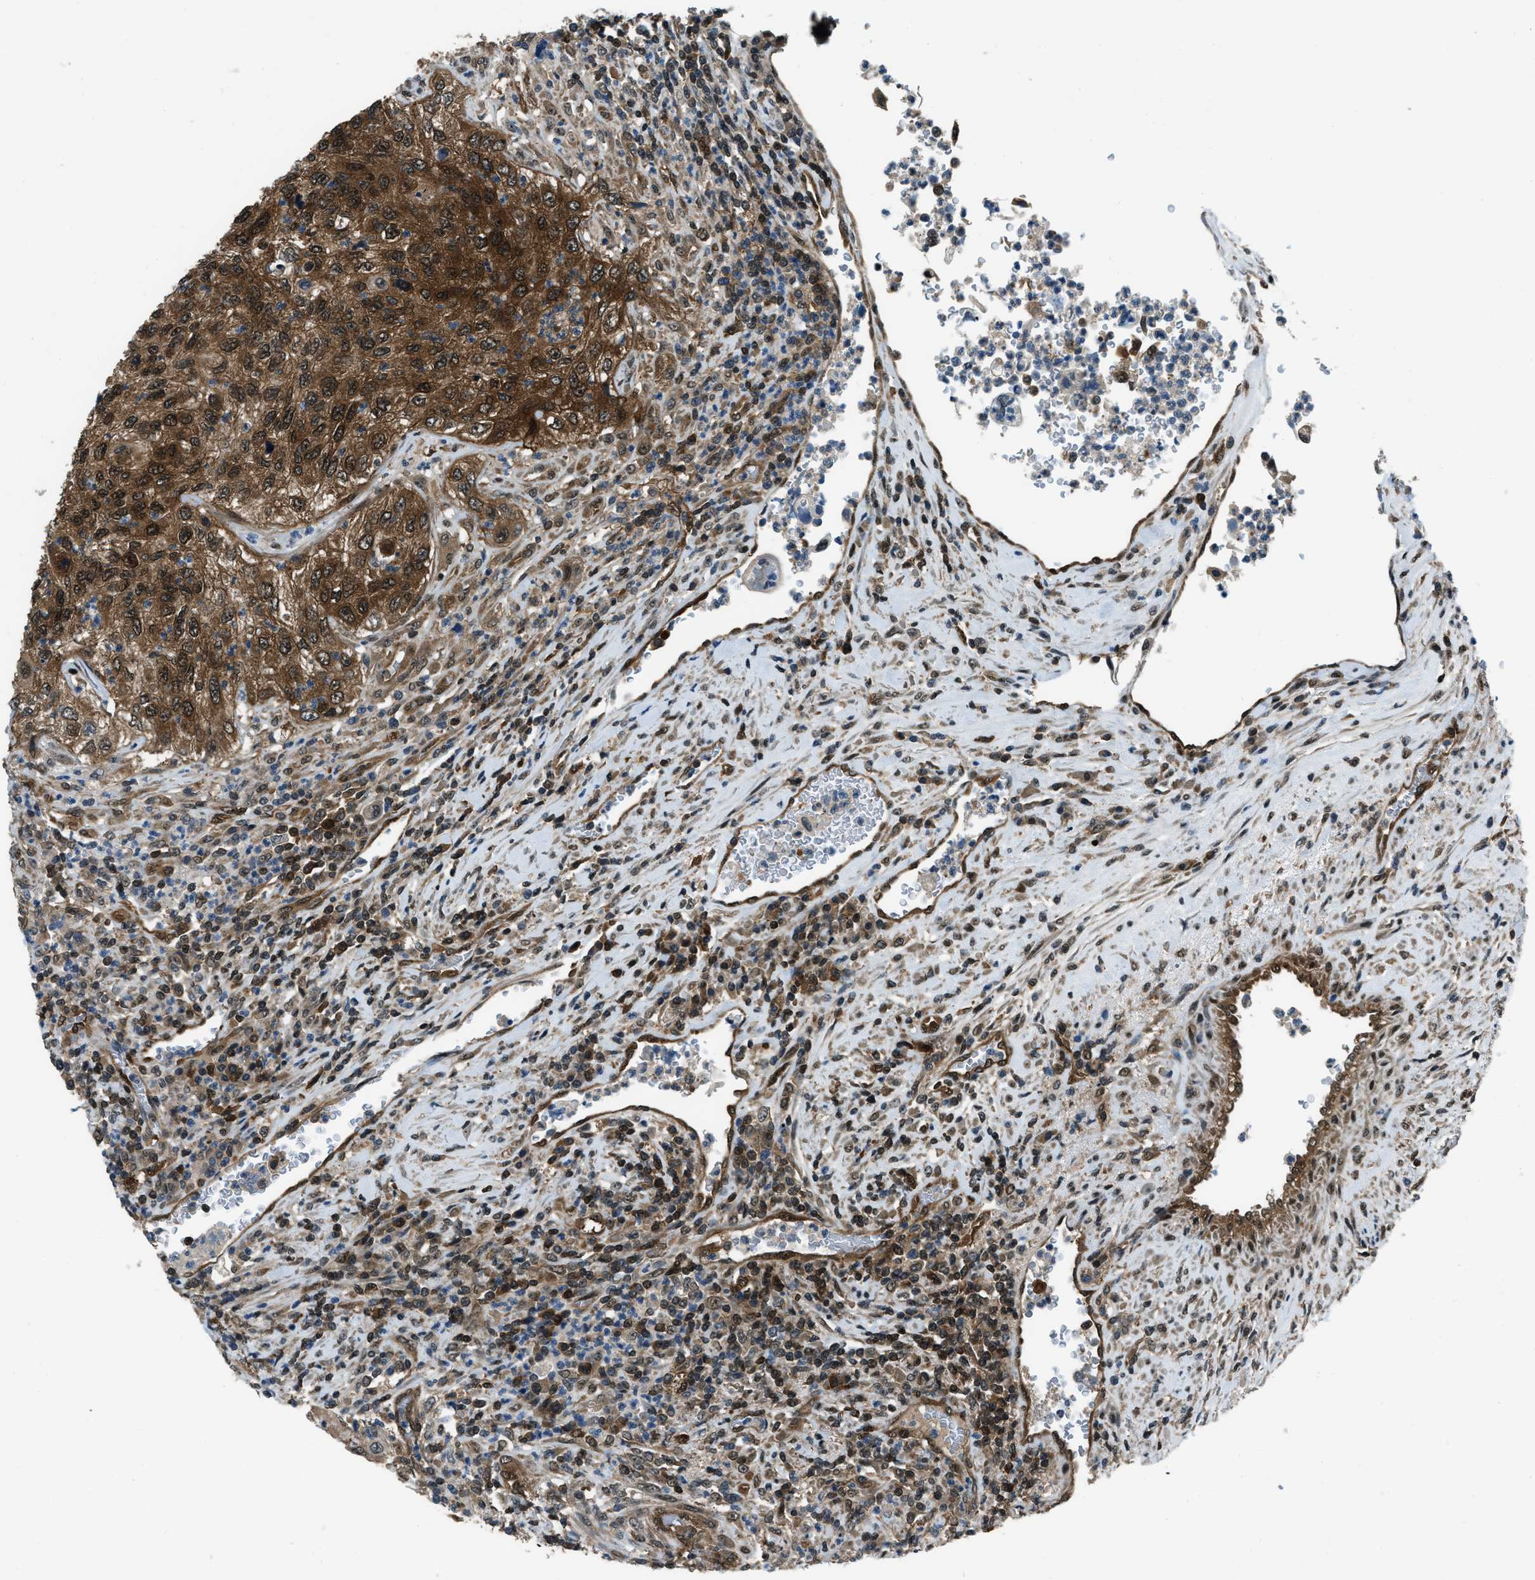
{"staining": {"intensity": "strong", "quantity": ">75%", "location": "cytoplasmic/membranous,nuclear"}, "tissue": "urothelial cancer", "cell_type": "Tumor cells", "image_type": "cancer", "snomed": [{"axis": "morphology", "description": "Urothelial carcinoma, High grade"}, {"axis": "topography", "description": "Urinary bladder"}], "caption": "A high-resolution histopathology image shows IHC staining of urothelial carcinoma (high-grade), which demonstrates strong cytoplasmic/membranous and nuclear staining in about >75% of tumor cells.", "gene": "NUDCD3", "patient": {"sex": "female", "age": 60}}